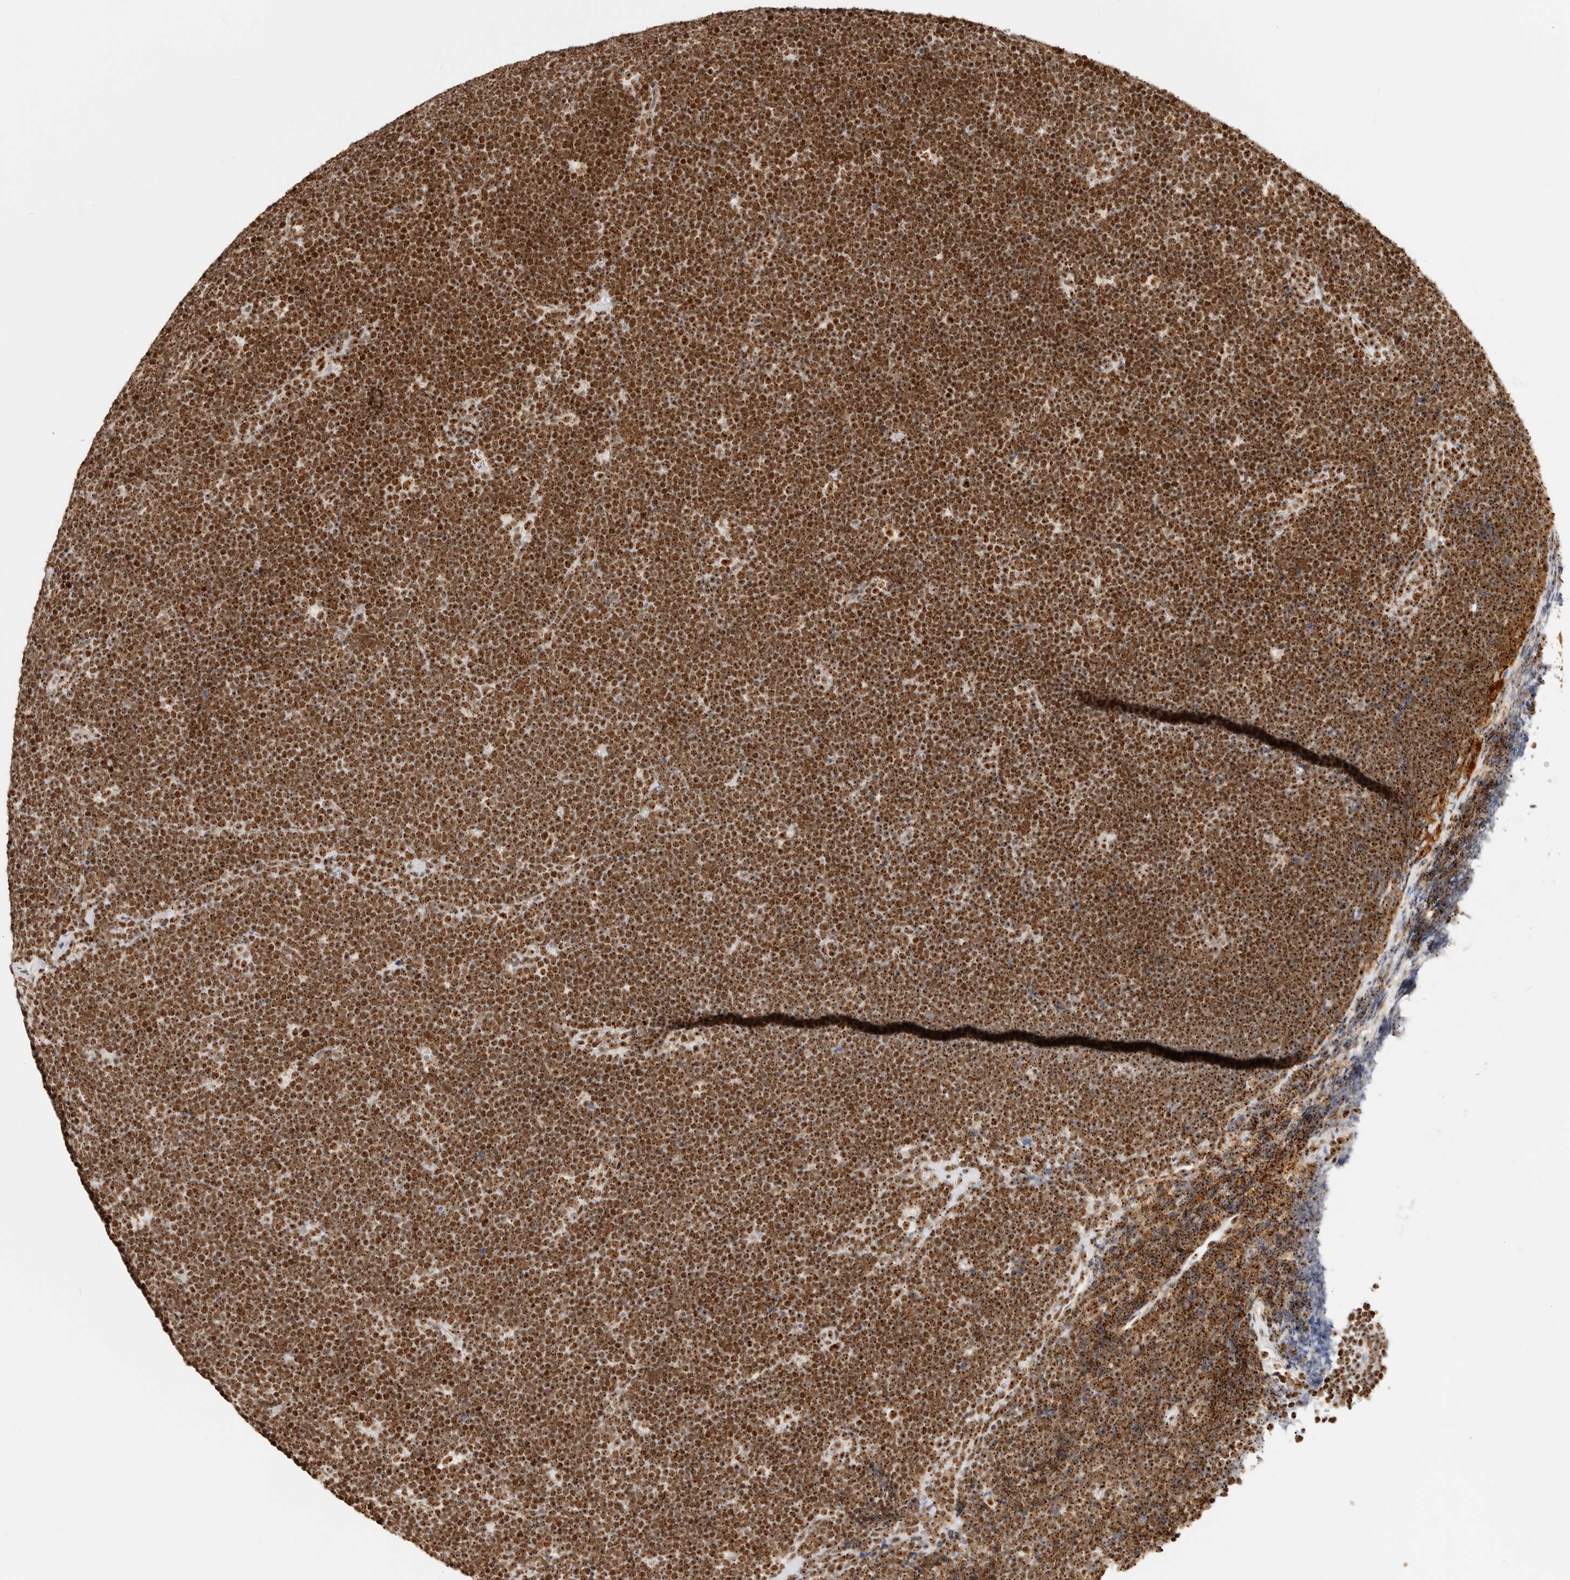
{"staining": {"intensity": "moderate", "quantity": ">75%", "location": "nuclear"}, "tissue": "lymphoma", "cell_type": "Tumor cells", "image_type": "cancer", "snomed": [{"axis": "morphology", "description": "Malignant lymphoma, non-Hodgkin's type, High grade"}, {"axis": "topography", "description": "Lymph node"}], "caption": "High-magnification brightfield microscopy of malignant lymphoma, non-Hodgkin's type (high-grade) stained with DAB (3,3'-diaminobenzidine) (brown) and counterstained with hematoxylin (blue). tumor cells exhibit moderate nuclear staining is identified in about>75% of cells.", "gene": "IQGAP3", "patient": {"sex": "male", "age": 13}}